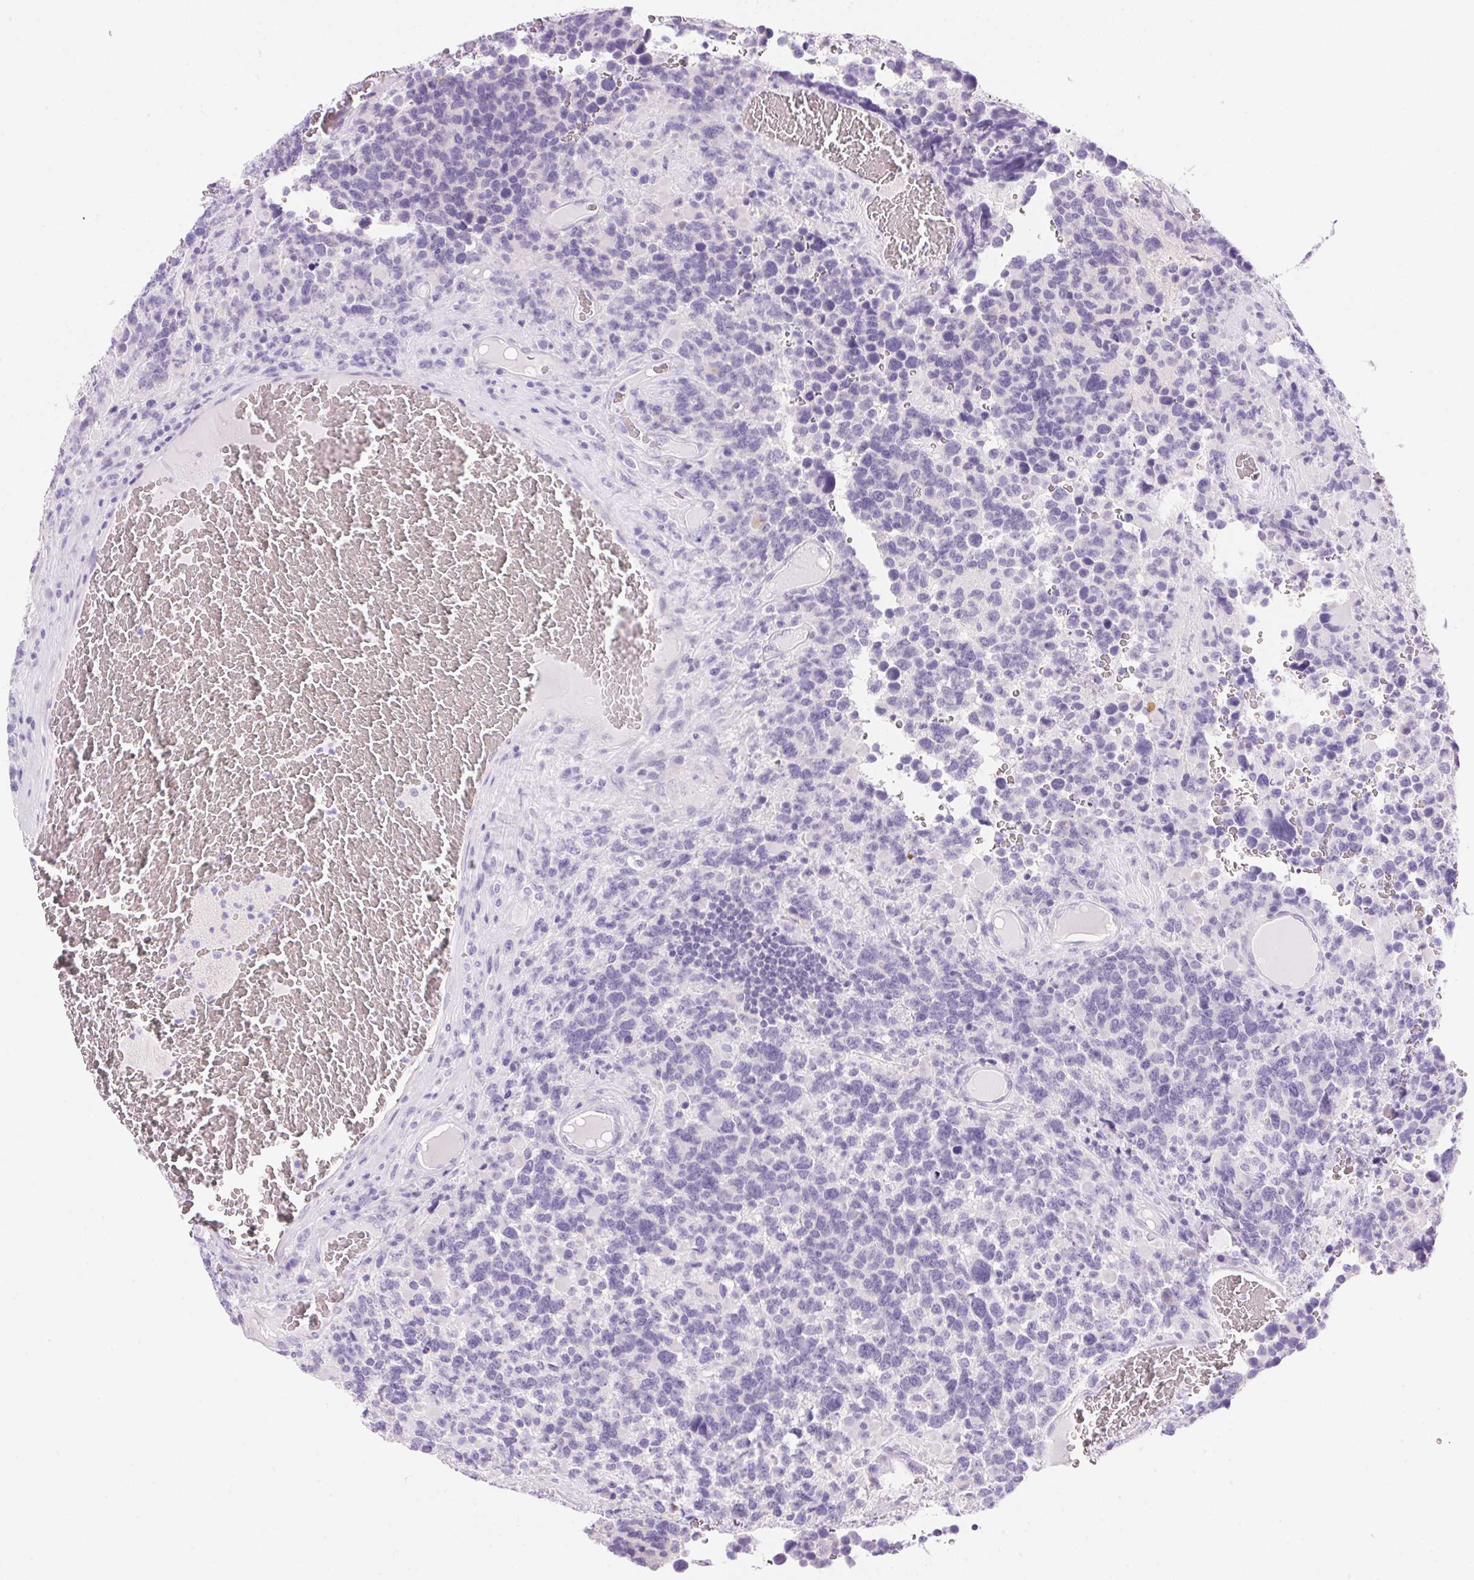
{"staining": {"intensity": "negative", "quantity": "none", "location": "none"}, "tissue": "glioma", "cell_type": "Tumor cells", "image_type": "cancer", "snomed": [{"axis": "morphology", "description": "Glioma, malignant, High grade"}, {"axis": "topography", "description": "Brain"}], "caption": "Immunohistochemistry (IHC) micrograph of human malignant glioma (high-grade) stained for a protein (brown), which demonstrates no positivity in tumor cells. (Brightfield microscopy of DAB (3,3'-diaminobenzidine) immunohistochemistry at high magnification).", "gene": "DHCR24", "patient": {"sex": "female", "age": 40}}